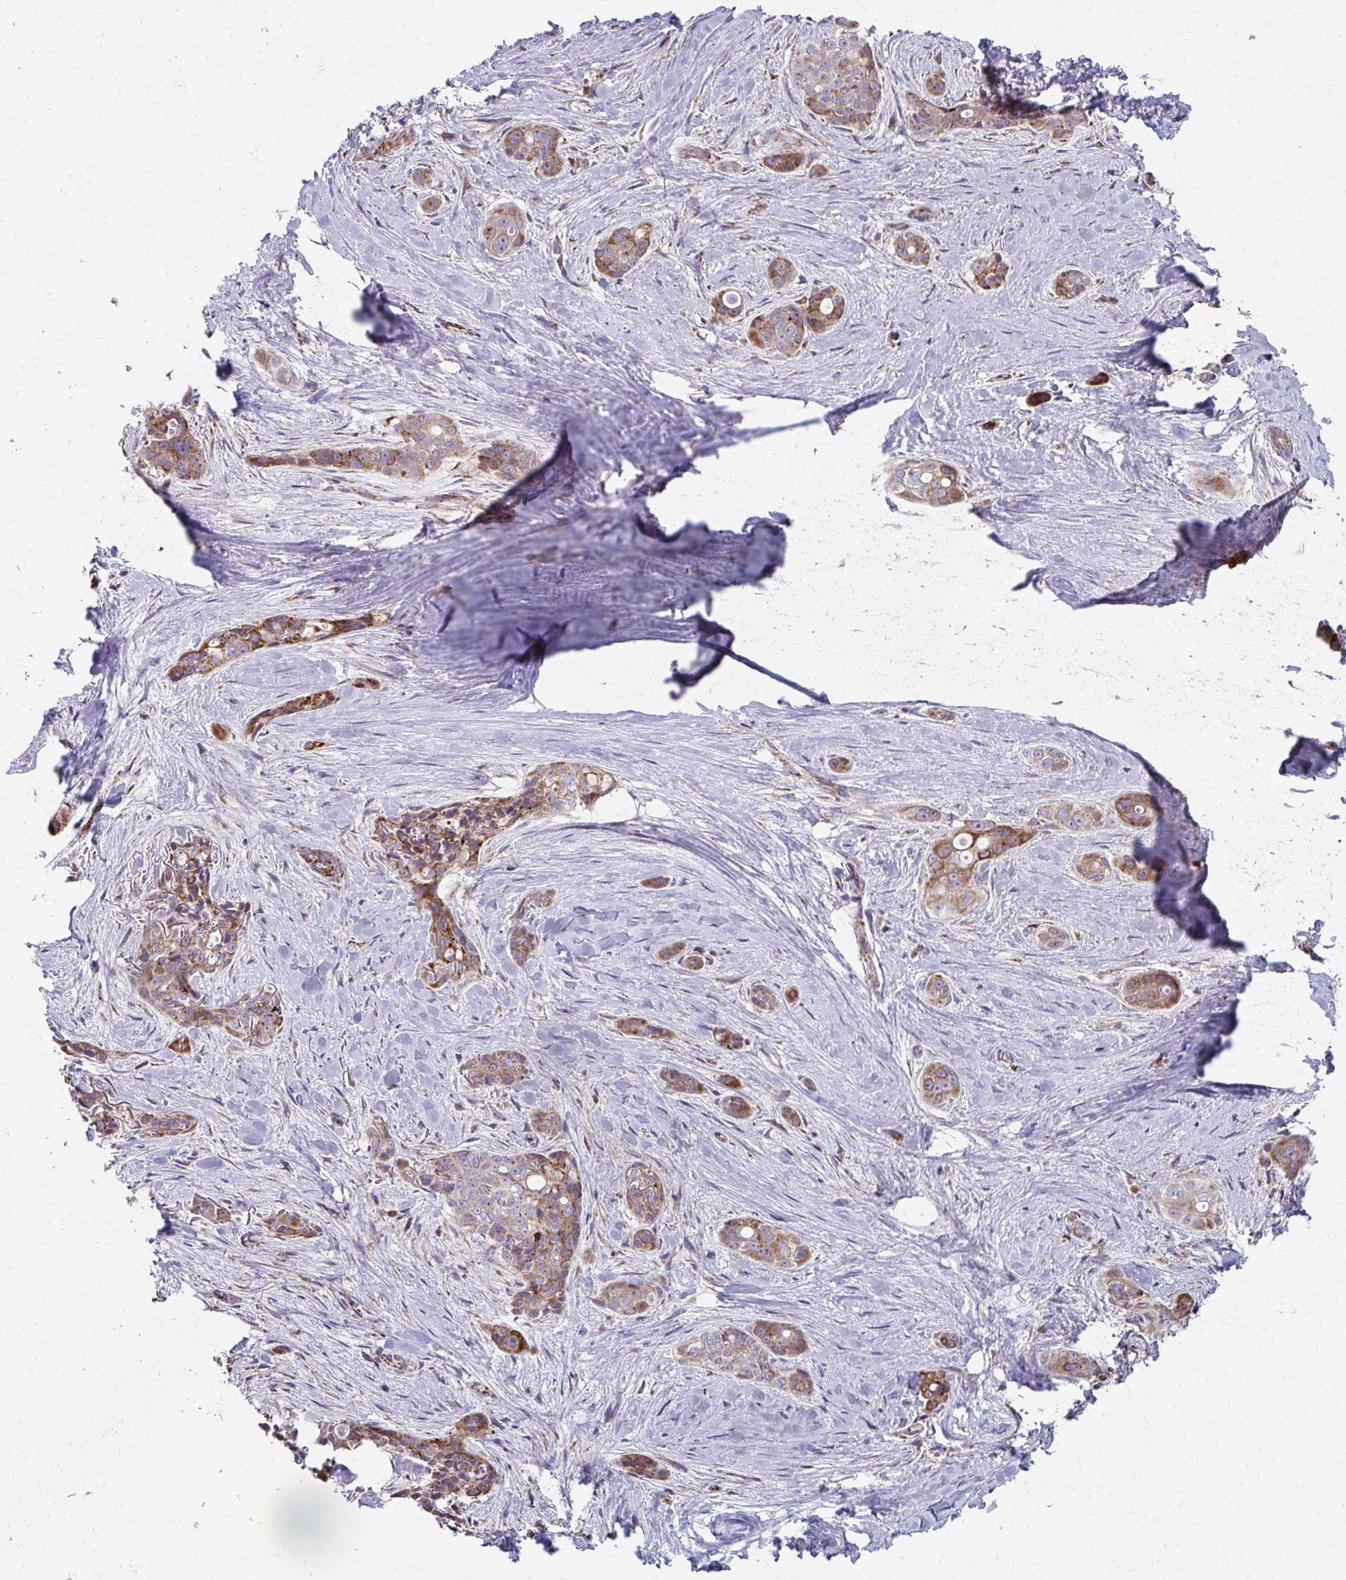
{"staining": {"intensity": "moderate", "quantity": ">75%", "location": "cytoplasmic/membranous"}, "tissue": "skin cancer", "cell_type": "Tumor cells", "image_type": "cancer", "snomed": [{"axis": "morphology", "description": "Basal cell carcinoma"}, {"axis": "topography", "description": "Skin"}], "caption": "Protein analysis of skin basal cell carcinoma tissue demonstrates moderate cytoplasmic/membranous staining in about >75% of tumor cells.", "gene": "FAHD1", "patient": {"sex": "female", "age": 79}}